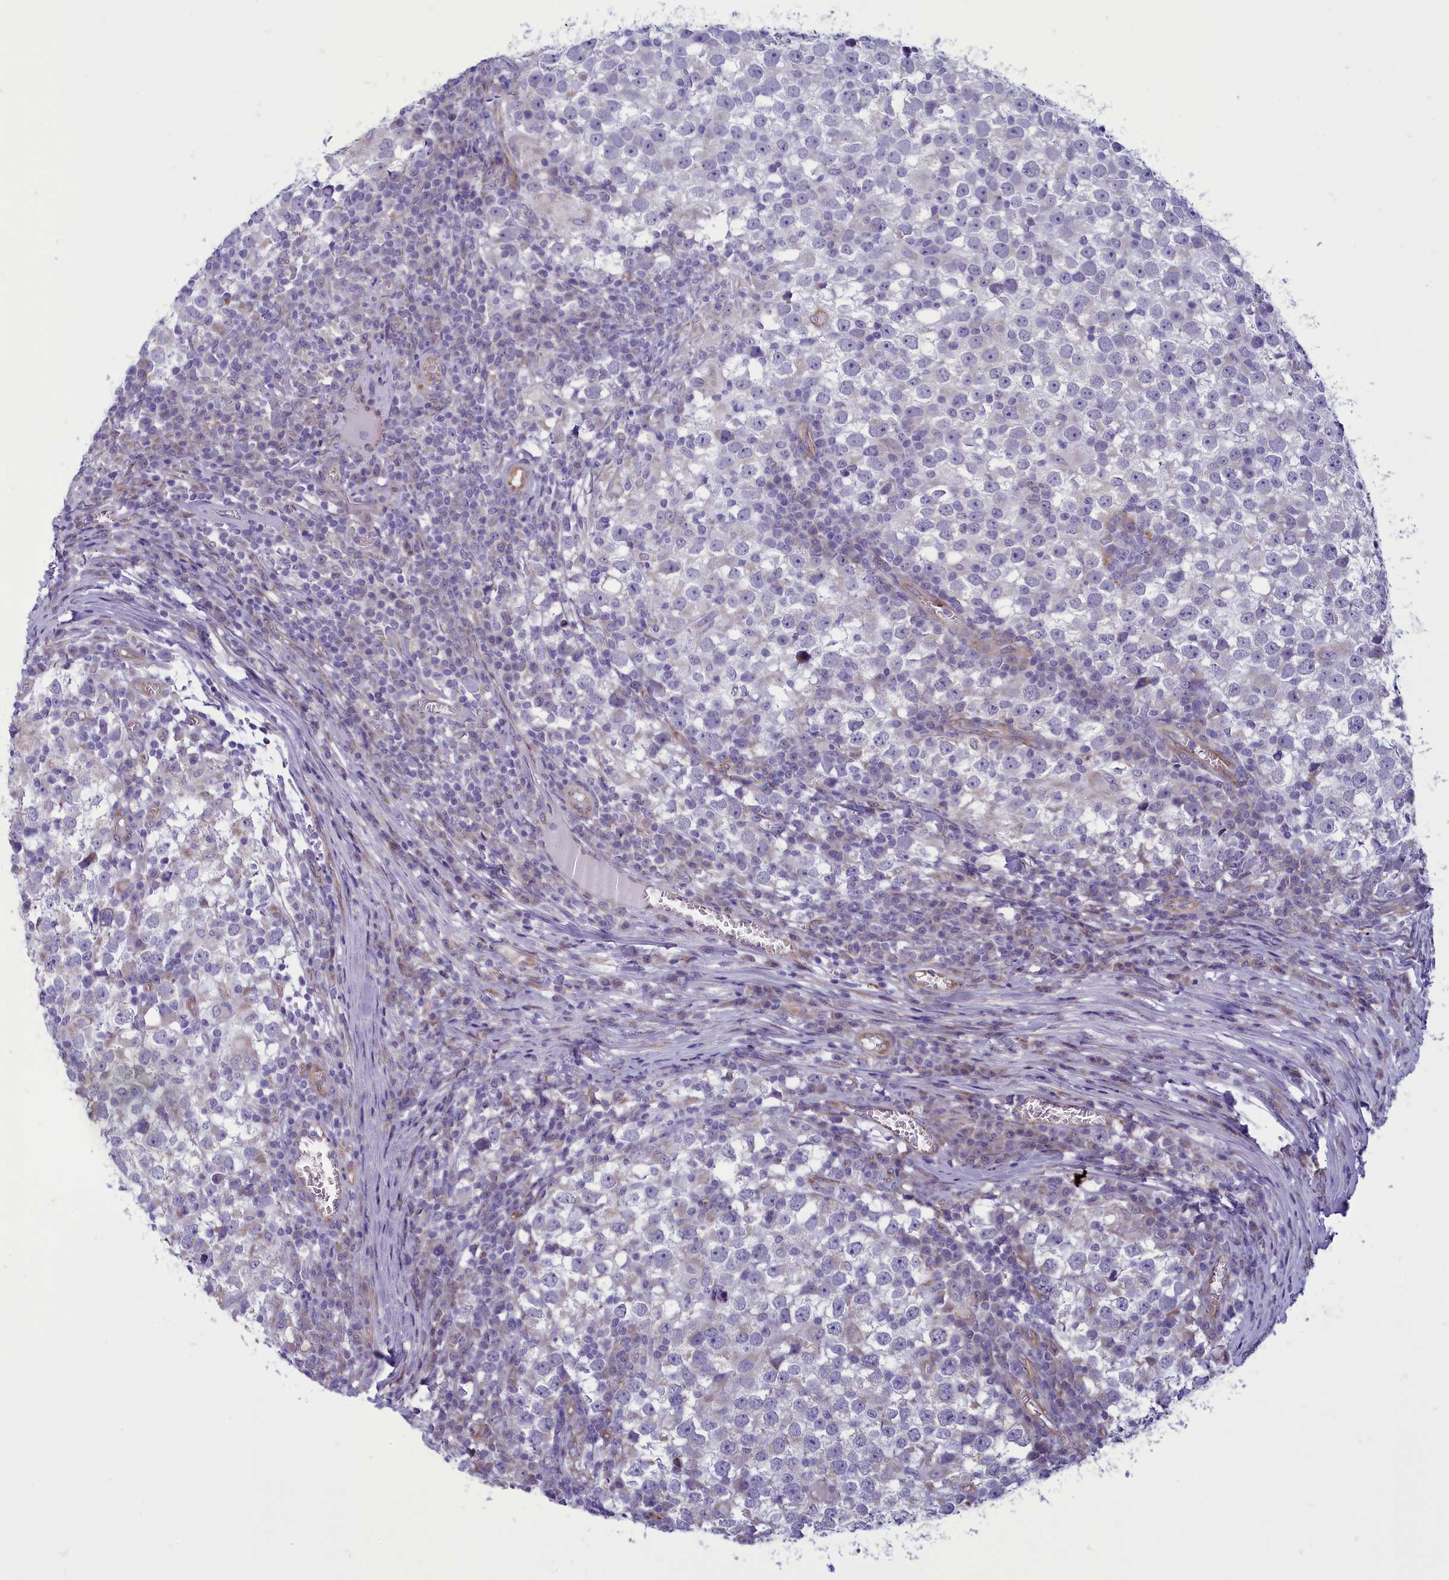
{"staining": {"intensity": "weak", "quantity": "<25%", "location": "cytoplasmic/membranous"}, "tissue": "testis cancer", "cell_type": "Tumor cells", "image_type": "cancer", "snomed": [{"axis": "morphology", "description": "Seminoma, NOS"}, {"axis": "topography", "description": "Testis"}], "caption": "DAB immunohistochemical staining of human seminoma (testis) demonstrates no significant staining in tumor cells.", "gene": "CENATAC", "patient": {"sex": "male", "age": 65}}